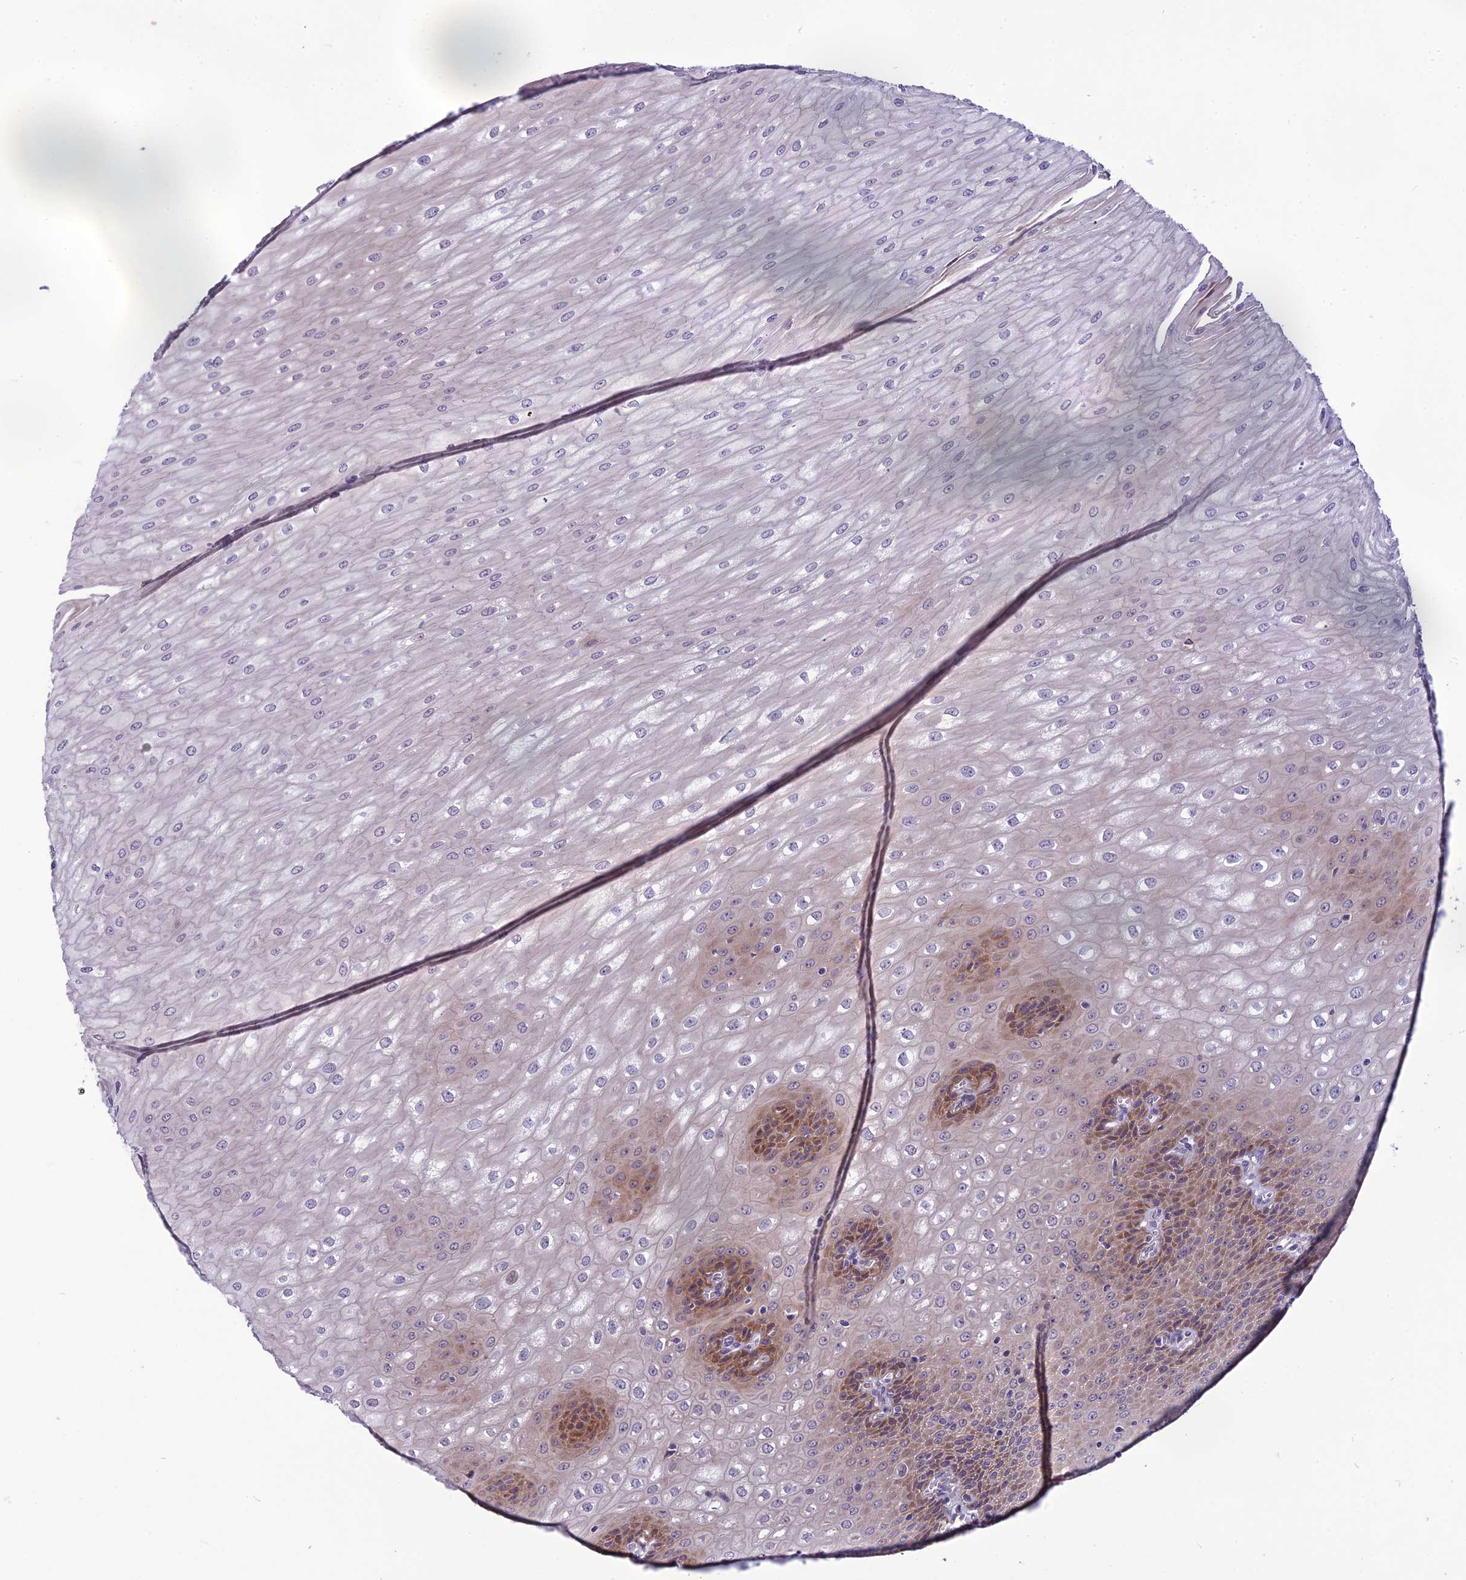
{"staining": {"intensity": "moderate", "quantity": "25%-75%", "location": "cytoplasmic/membranous"}, "tissue": "esophagus", "cell_type": "Squamous epithelial cells", "image_type": "normal", "snomed": [{"axis": "morphology", "description": "Normal tissue, NOS"}, {"axis": "topography", "description": "Esophagus"}], "caption": "Immunohistochemical staining of unremarkable esophagus exhibits 25%-75% levels of moderate cytoplasmic/membranous protein positivity in approximately 25%-75% of squamous epithelial cells. (IHC, brightfield microscopy, high magnification).", "gene": "PSMF1", "patient": {"sex": "male", "age": 60}}